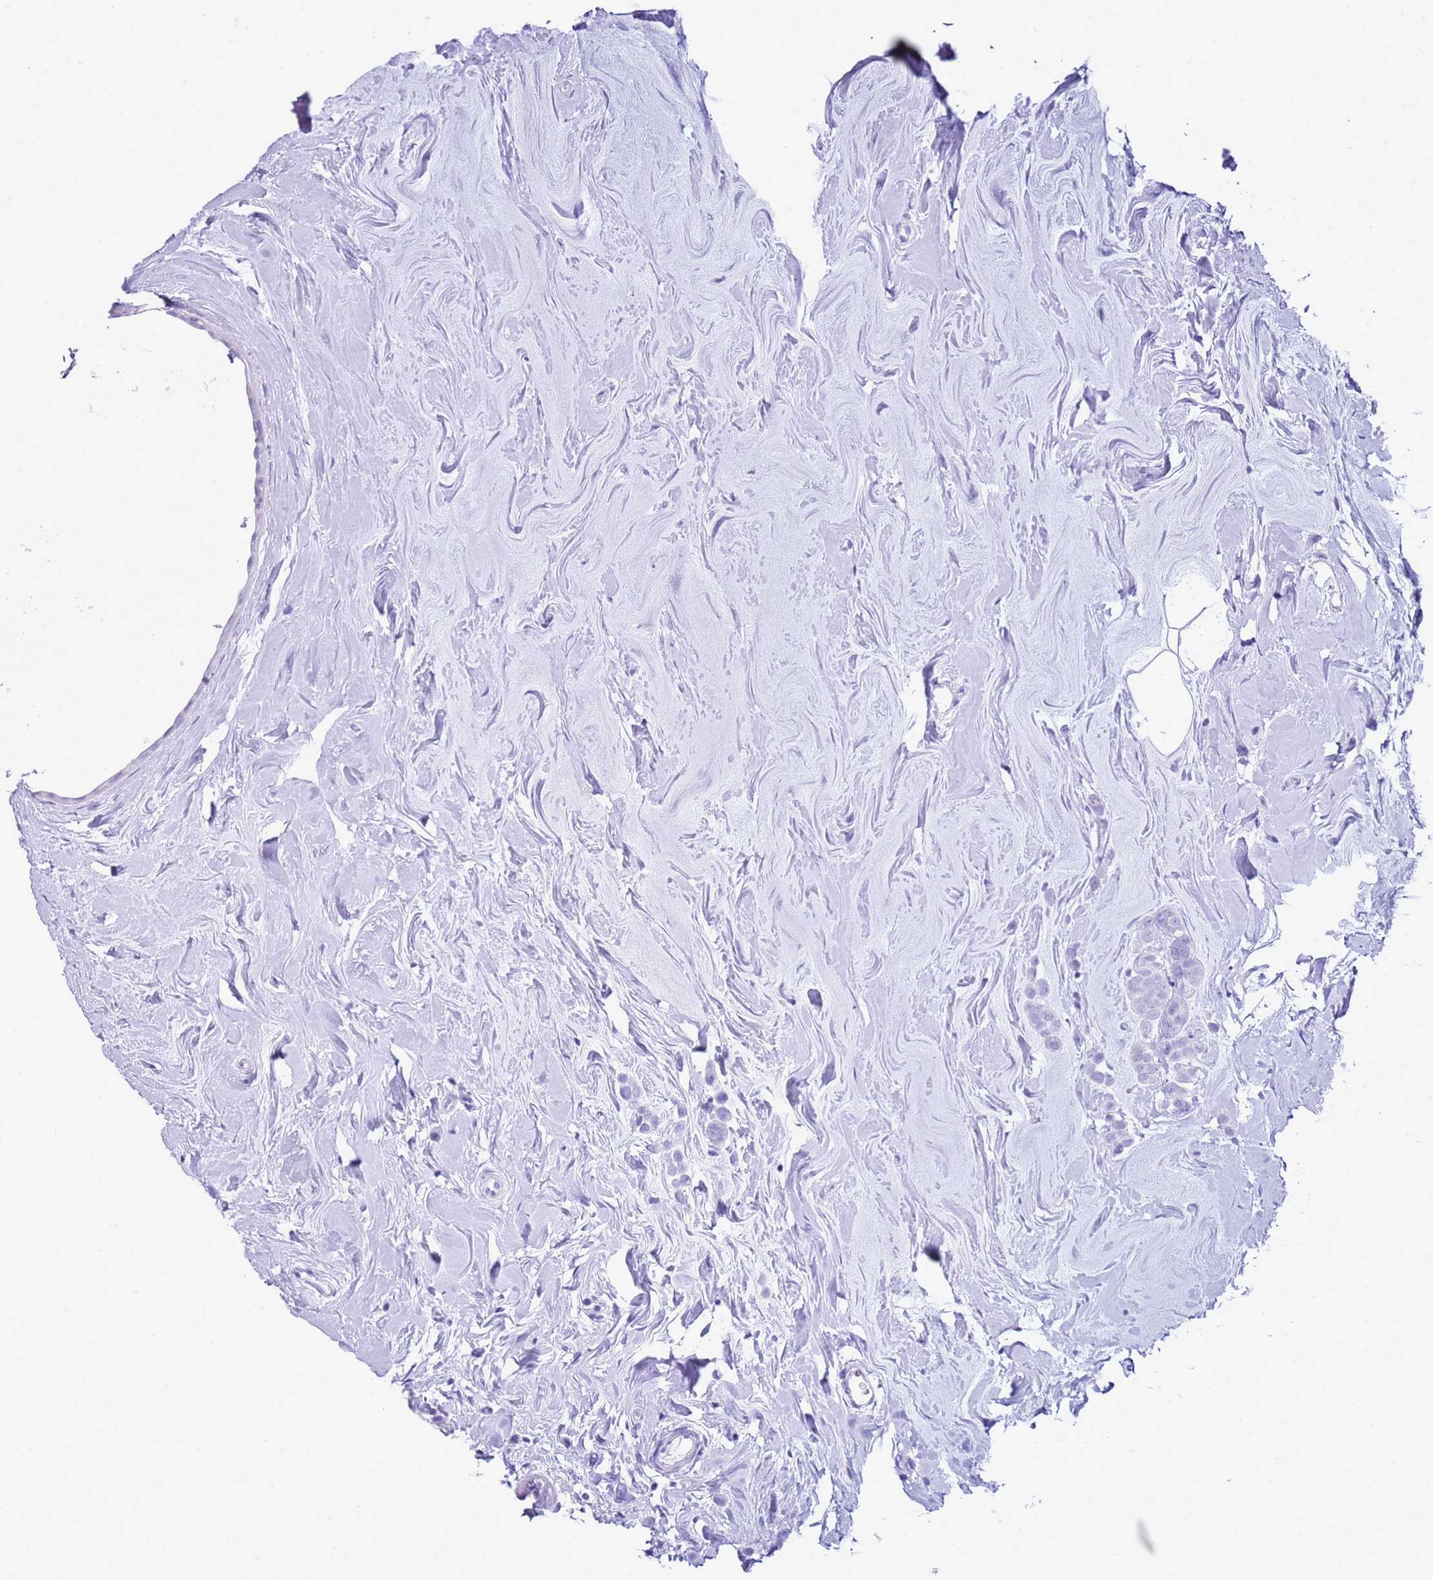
{"staining": {"intensity": "negative", "quantity": "none", "location": "none"}, "tissue": "breast cancer", "cell_type": "Tumor cells", "image_type": "cancer", "snomed": [{"axis": "morphology", "description": "Lobular carcinoma"}, {"axis": "topography", "description": "Breast"}], "caption": "IHC image of neoplastic tissue: breast cancer stained with DAB (3,3'-diaminobenzidine) reveals no significant protein positivity in tumor cells. (Brightfield microscopy of DAB (3,3'-diaminobenzidine) immunohistochemistry at high magnification).", "gene": "CA8", "patient": {"sex": "female", "age": 47}}